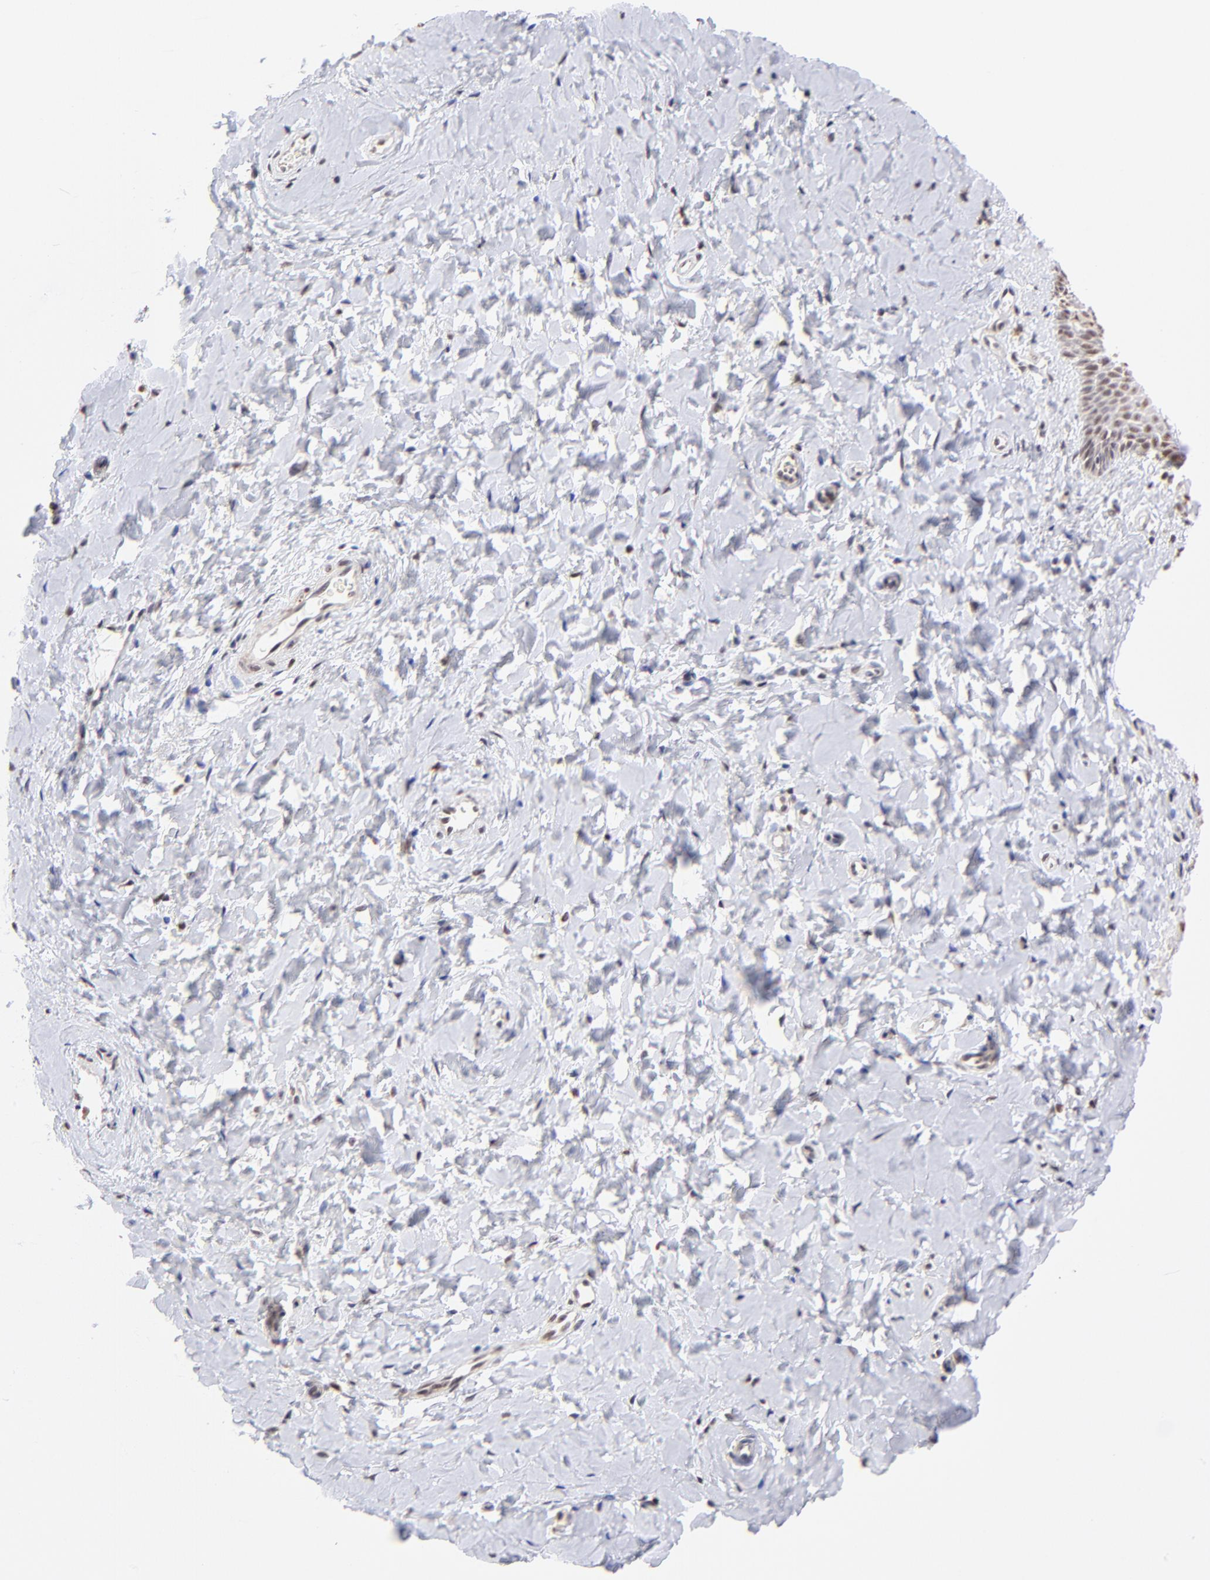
{"staining": {"intensity": "weak", "quantity": "25%-75%", "location": "nuclear"}, "tissue": "vagina", "cell_type": "Squamous epithelial cells", "image_type": "normal", "snomed": [{"axis": "morphology", "description": "Normal tissue, NOS"}, {"axis": "topography", "description": "Vagina"}], "caption": "Immunohistochemistry (IHC) (DAB) staining of normal human vagina displays weak nuclear protein expression in about 25%-75% of squamous epithelial cells. The protein of interest is stained brown, and the nuclei are stained in blue (DAB (3,3'-diaminobenzidine) IHC with brightfield microscopy, high magnification).", "gene": "ZNF670", "patient": {"sex": "female", "age": 55}}